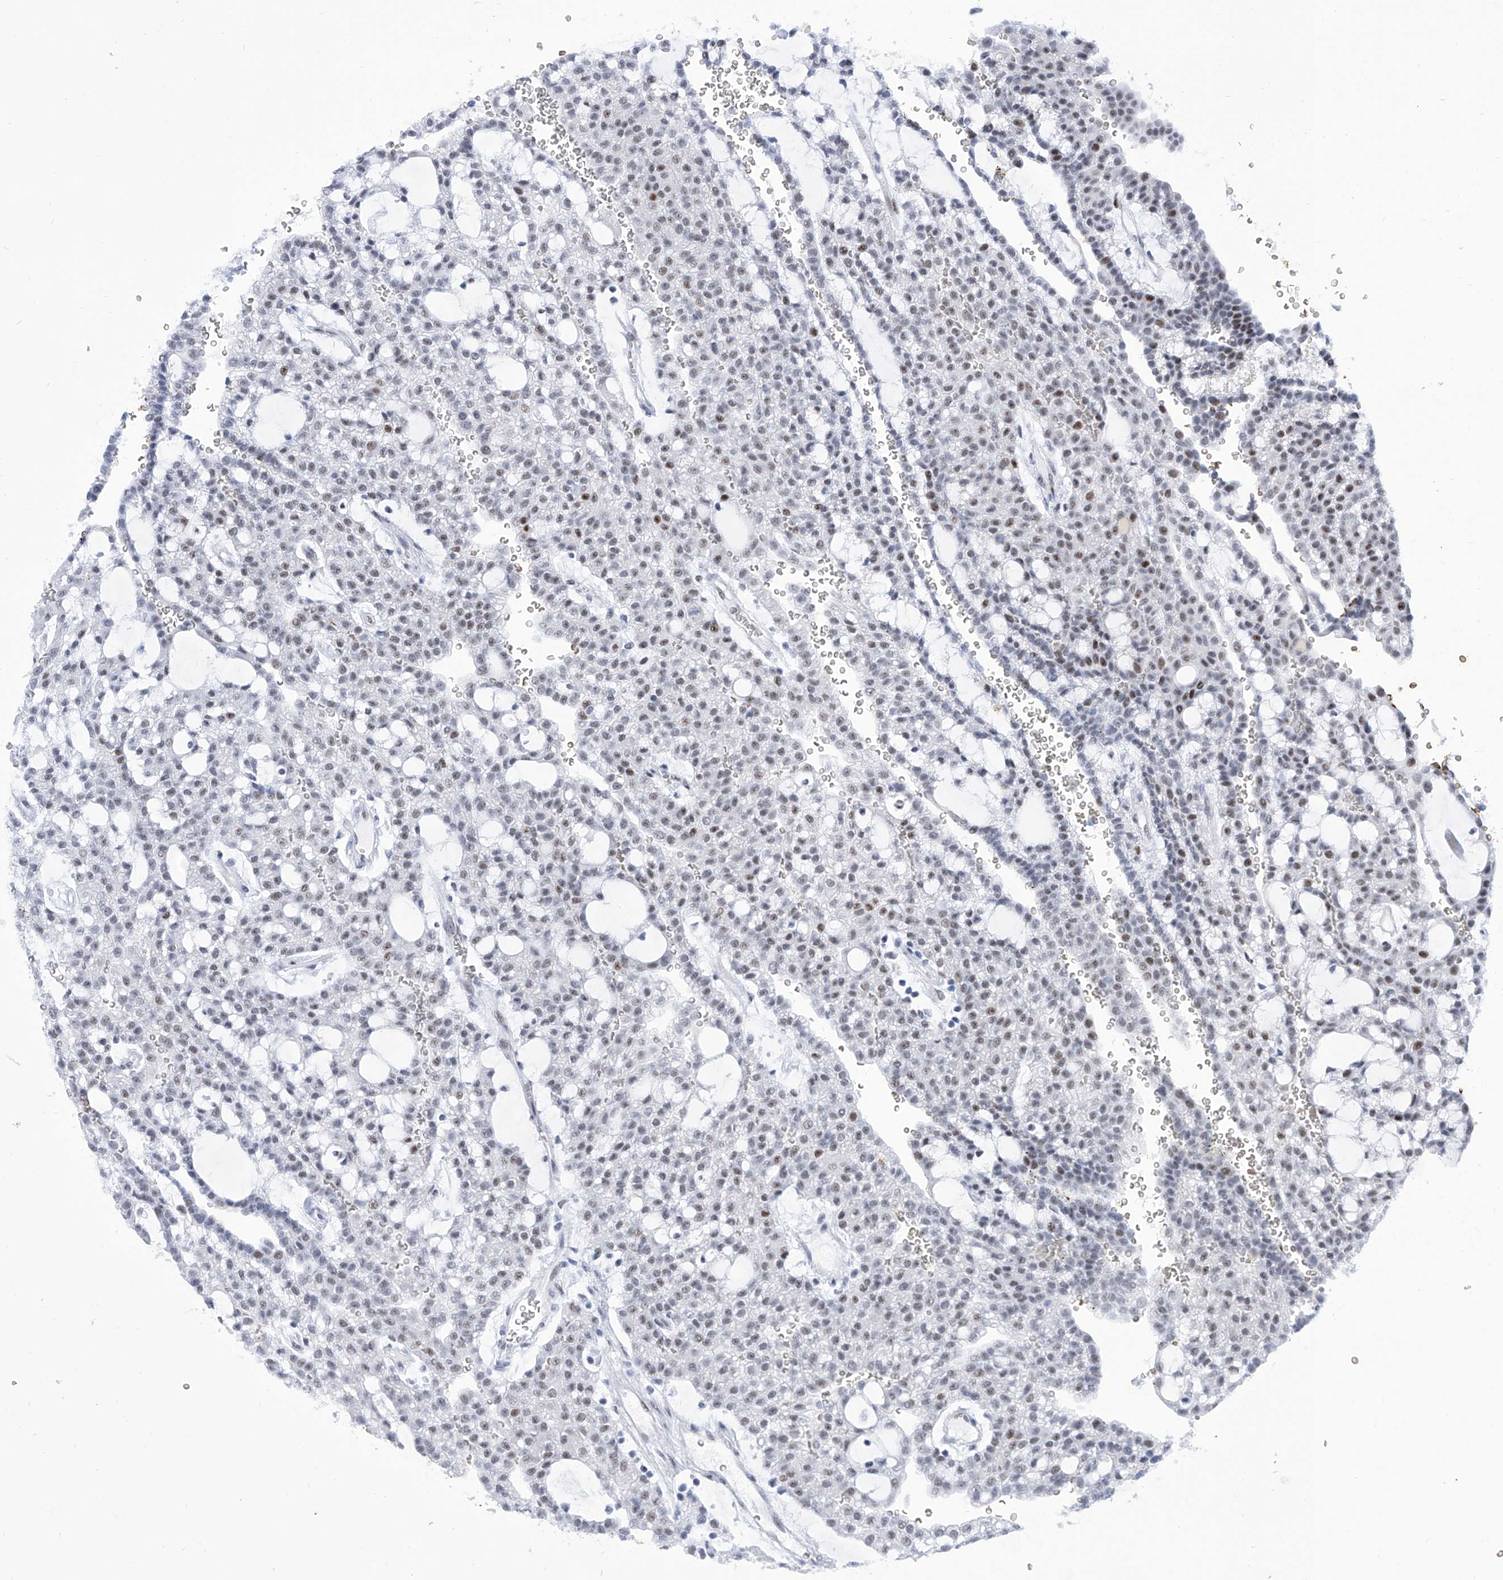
{"staining": {"intensity": "moderate", "quantity": "<25%", "location": "nuclear"}, "tissue": "renal cancer", "cell_type": "Tumor cells", "image_type": "cancer", "snomed": [{"axis": "morphology", "description": "Adenocarcinoma, NOS"}, {"axis": "topography", "description": "Kidney"}], "caption": "Protein expression by immunohistochemistry (IHC) displays moderate nuclear expression in approximately <25% of tumor cells in renal cancer (adenocarcinoma). (DAB IHC with brightfield microscopy, high magnification).", "gene": "SART1", "patient": {"sex": "male", "age": 63}}